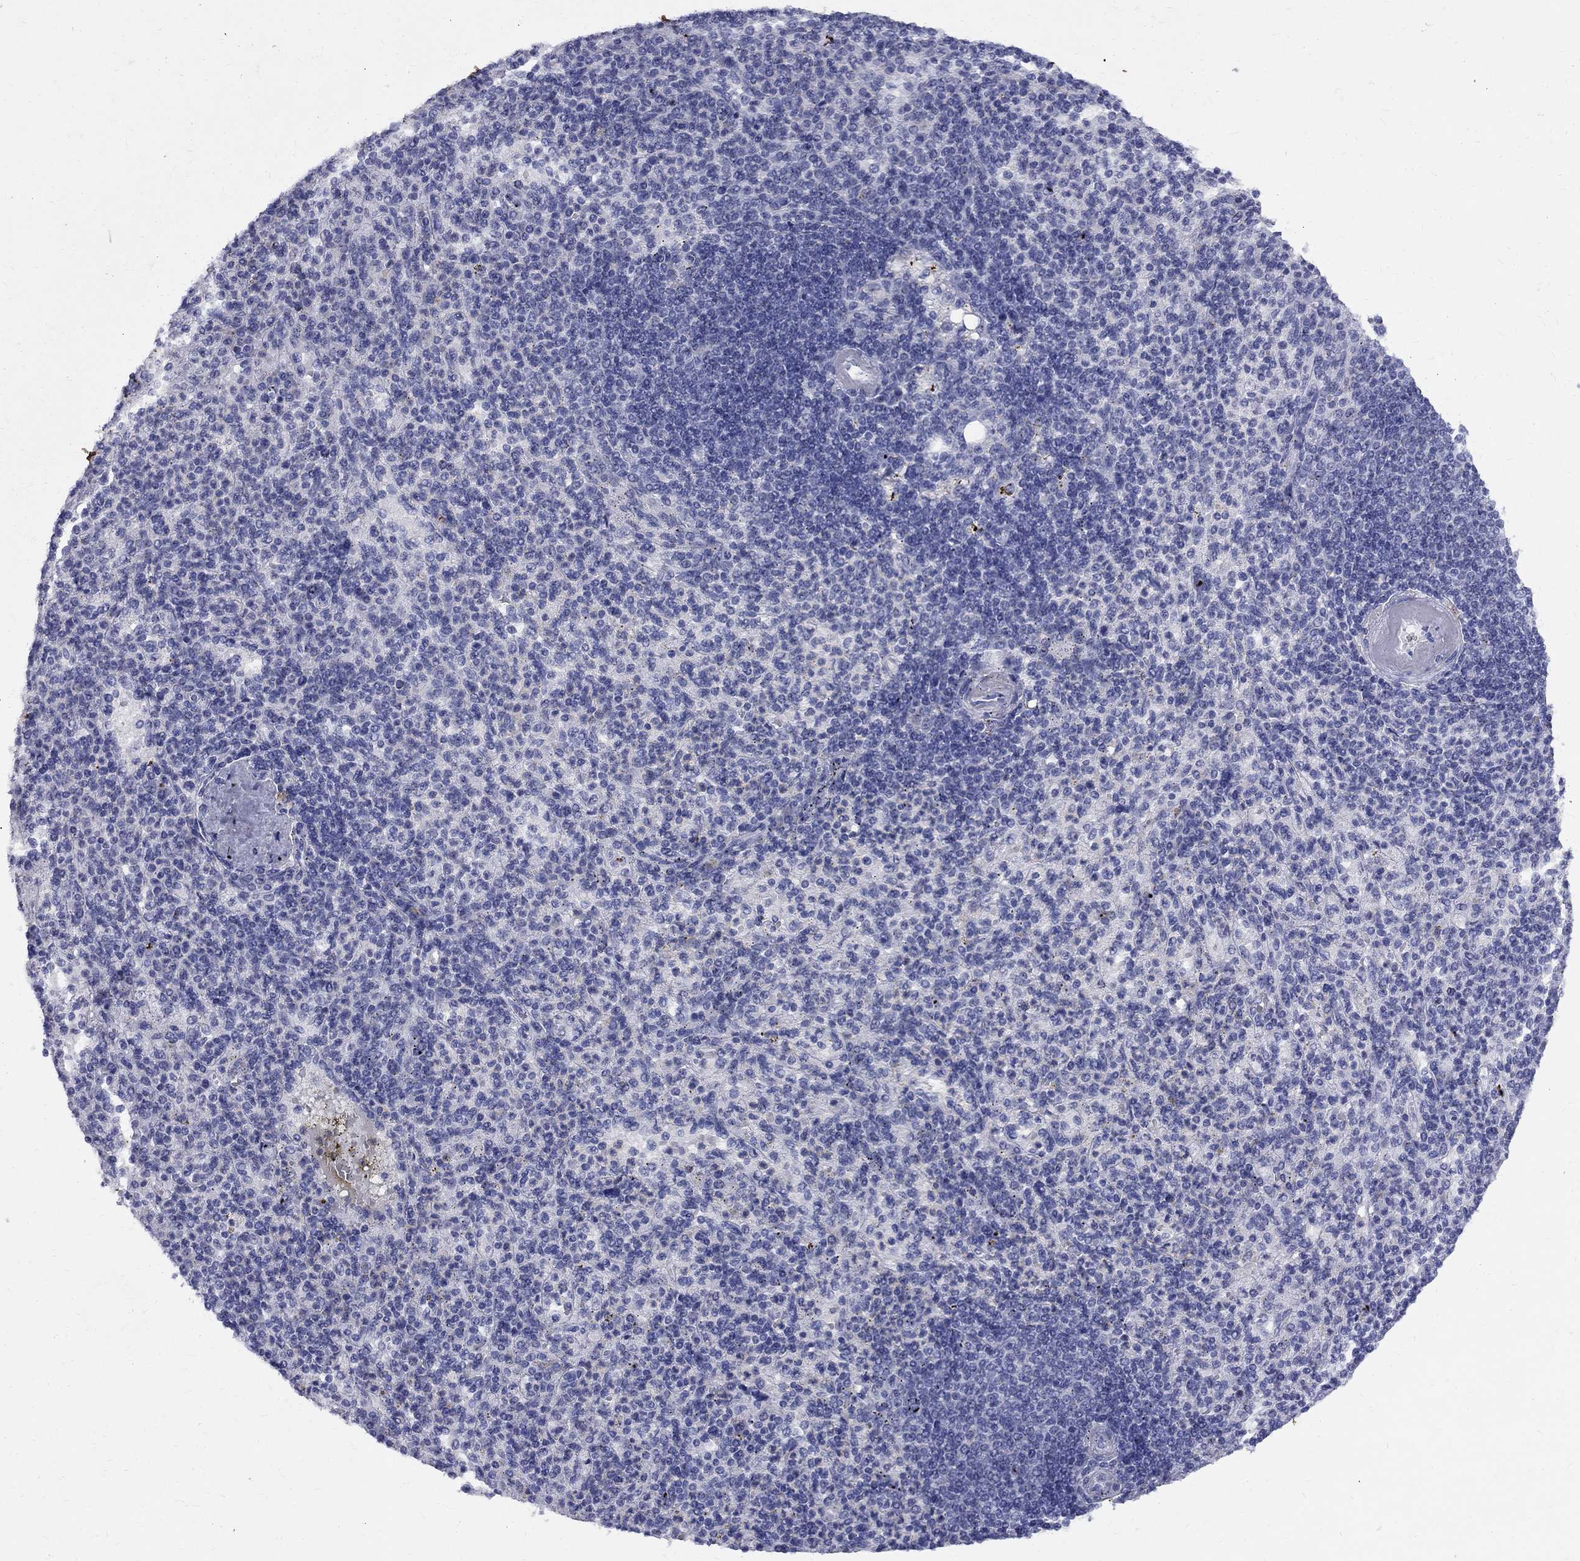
{"staining": {"intensity": "negative", "quantity": "none", "location": "none"}, "tissue": "spleen", "cell_type": "Cells in red pulp", "image_type": "normal", "snomed": [{"axis": "morphology", "description": "Normal tissue, NOS"}, {"axis": "topography", "description": "Spleen"}], "caption": "Normal spleen was stained to show a protein in brown. There is no significant expression in cells in red pulp.", "gene": "CEP43", "patient": {"sex": "female", "age": 74}}